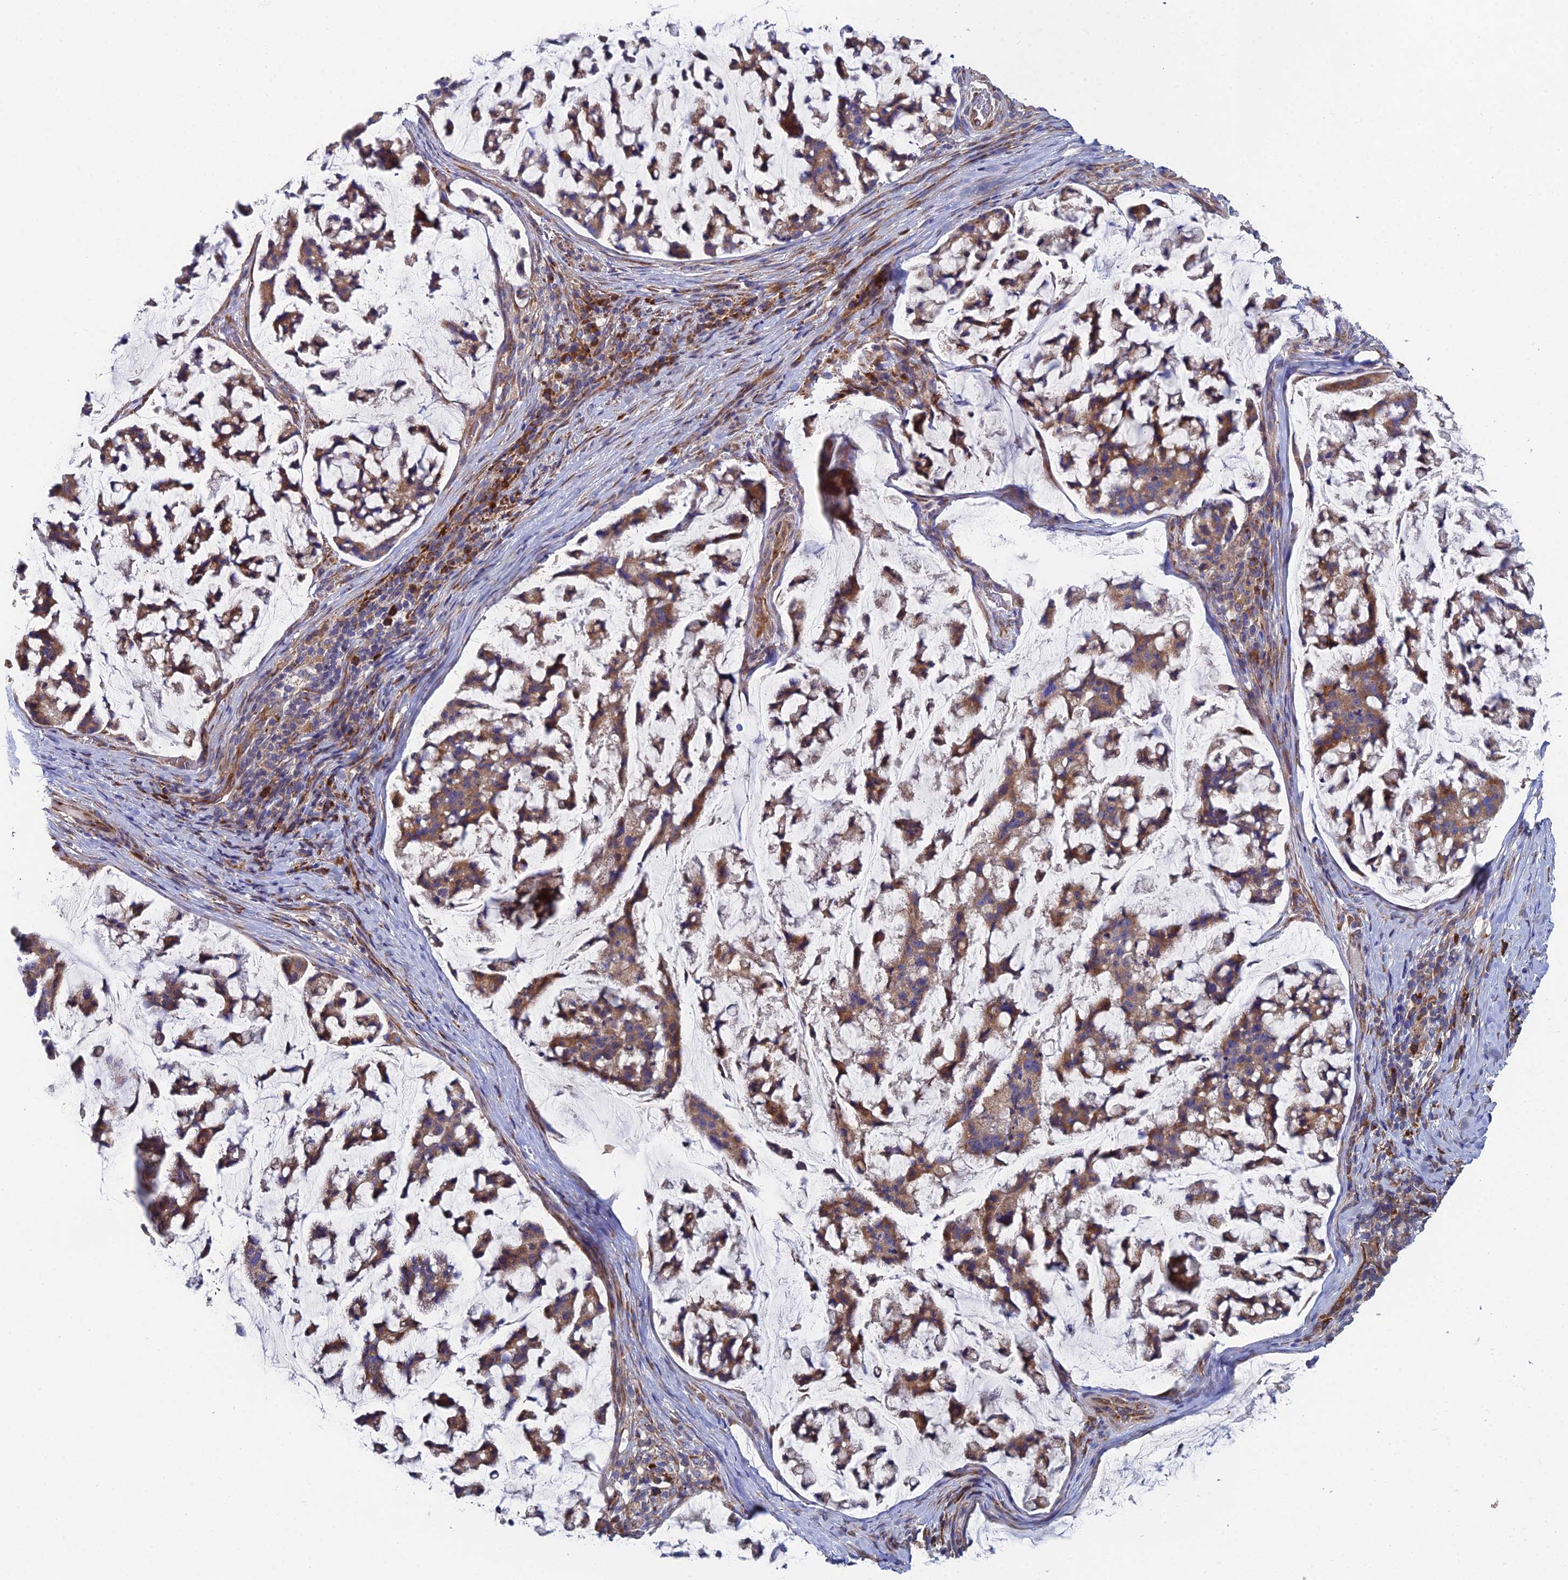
{"staining": {"intensity": "moderate", "quantity": ">75%", "location": "cytoplasmic/membranous"}, "tissue": "stomach cancer", "cell_type": "Tumor cells", "image_type": "cancer", "snomed": [{"axis": "morphology", "description": "Adenocarcinoma, NOS"}, {"axis": "topography", "description": "Stomach, lower"}], "caption": "Stomach cancer (adenocarcinoma) tissue reveals moderate cytoplasmic/membranous staining in approximately >75% of tumor cells, visualized by immunohistochemistry.", "gene": "CLCN3", "patient": {"sex": "male", "age": 67}}